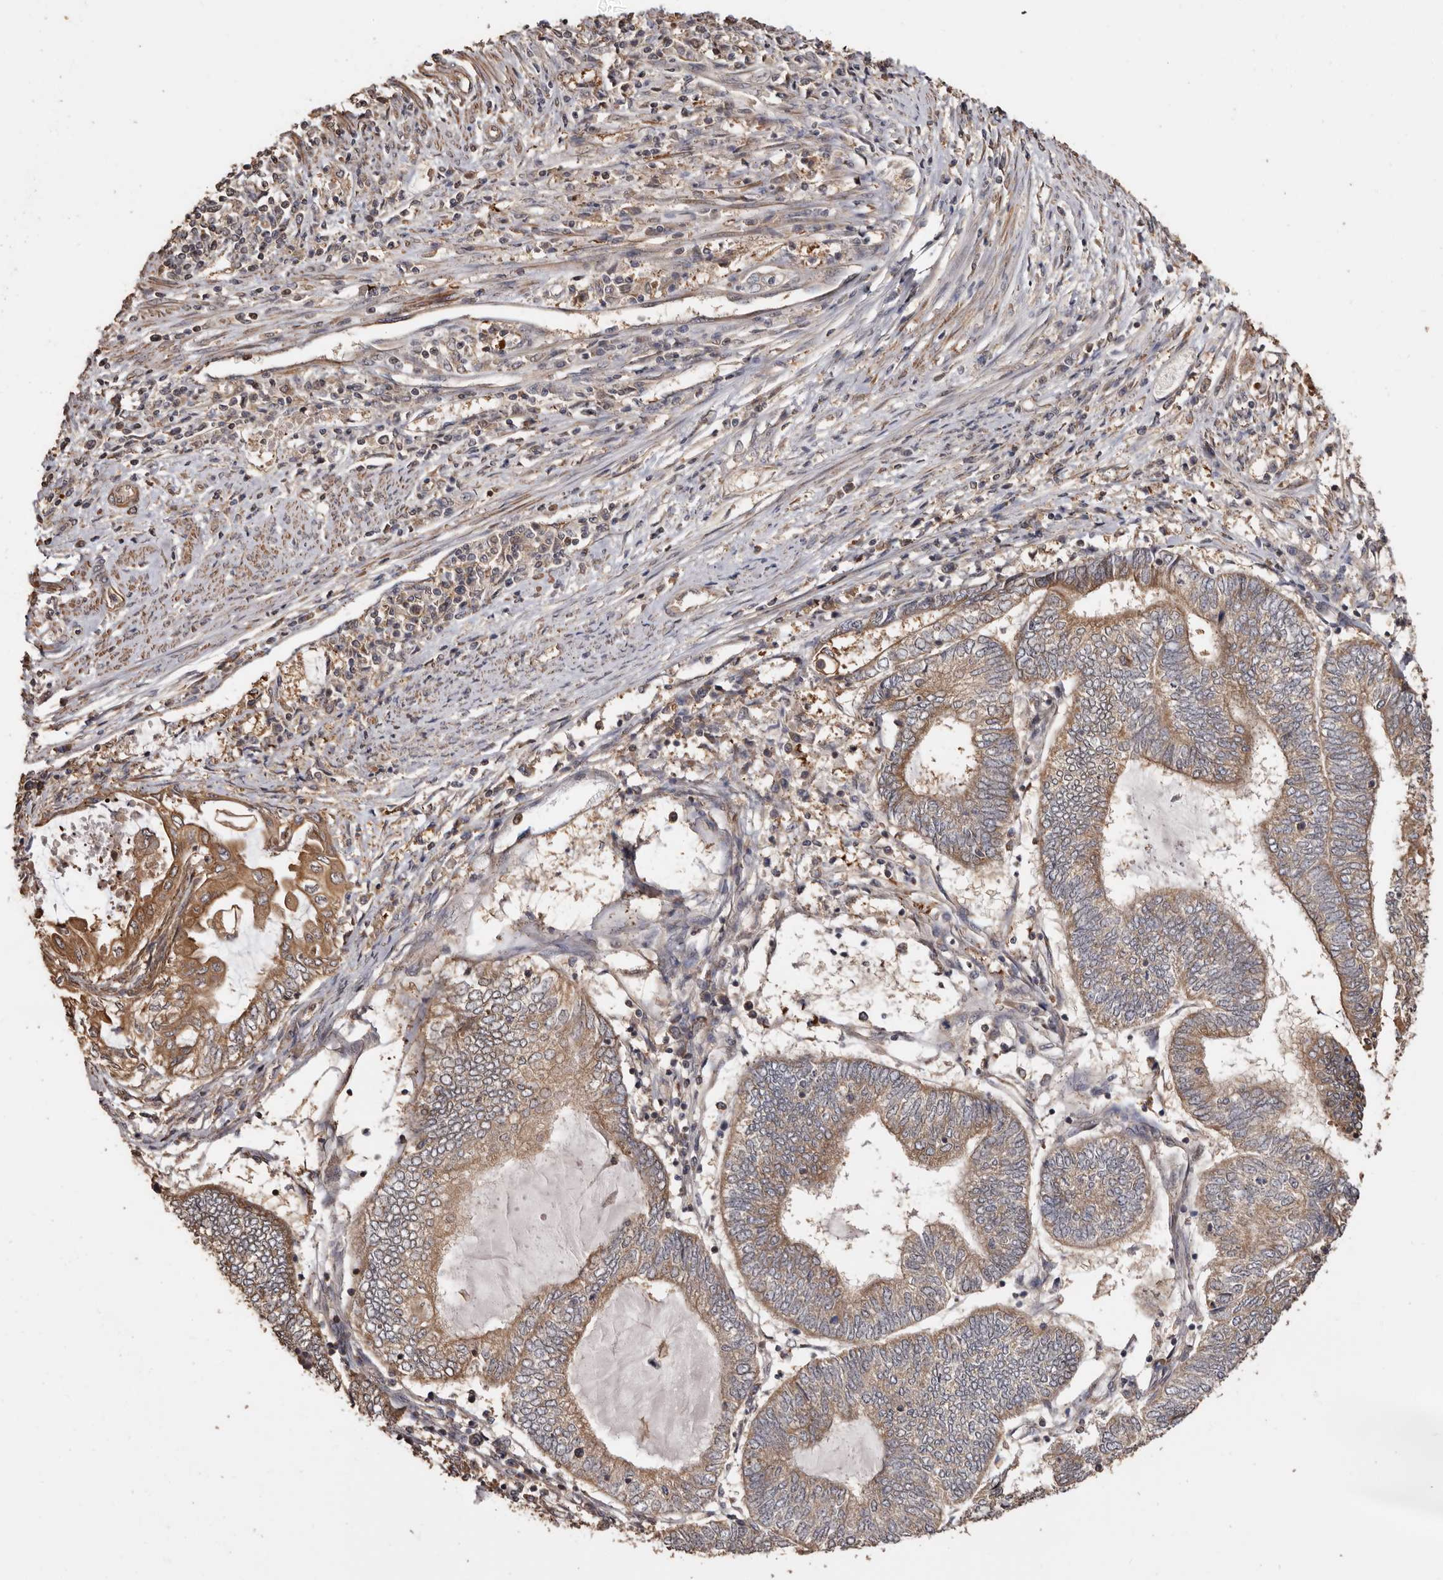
{"staining": {"intensity": "moderate", "quantity": ">75%", "location": "cytoplasmic/membranous"}, "tissue": "endometrial cancer", "cell_type": "Tumor cells", "image_type": "cancer", "snomed": [{"axis": "morphology", "description": "Adenocarcinoma, NOS"}, {"axis": "topography", "description": "Uterus"}, {"axis": "topography", "description": "Endometrium"}], "caption": "IHC micrograph of human endometrial cancer (adenocarcinoma) stained for a protein (brown), which shows medium levels of moderate cytoplasmic/membranous staining in approximately >75% of tumor cells.", "gene": "COQ8B", "patient": {"sex": "female", "age": 70}}